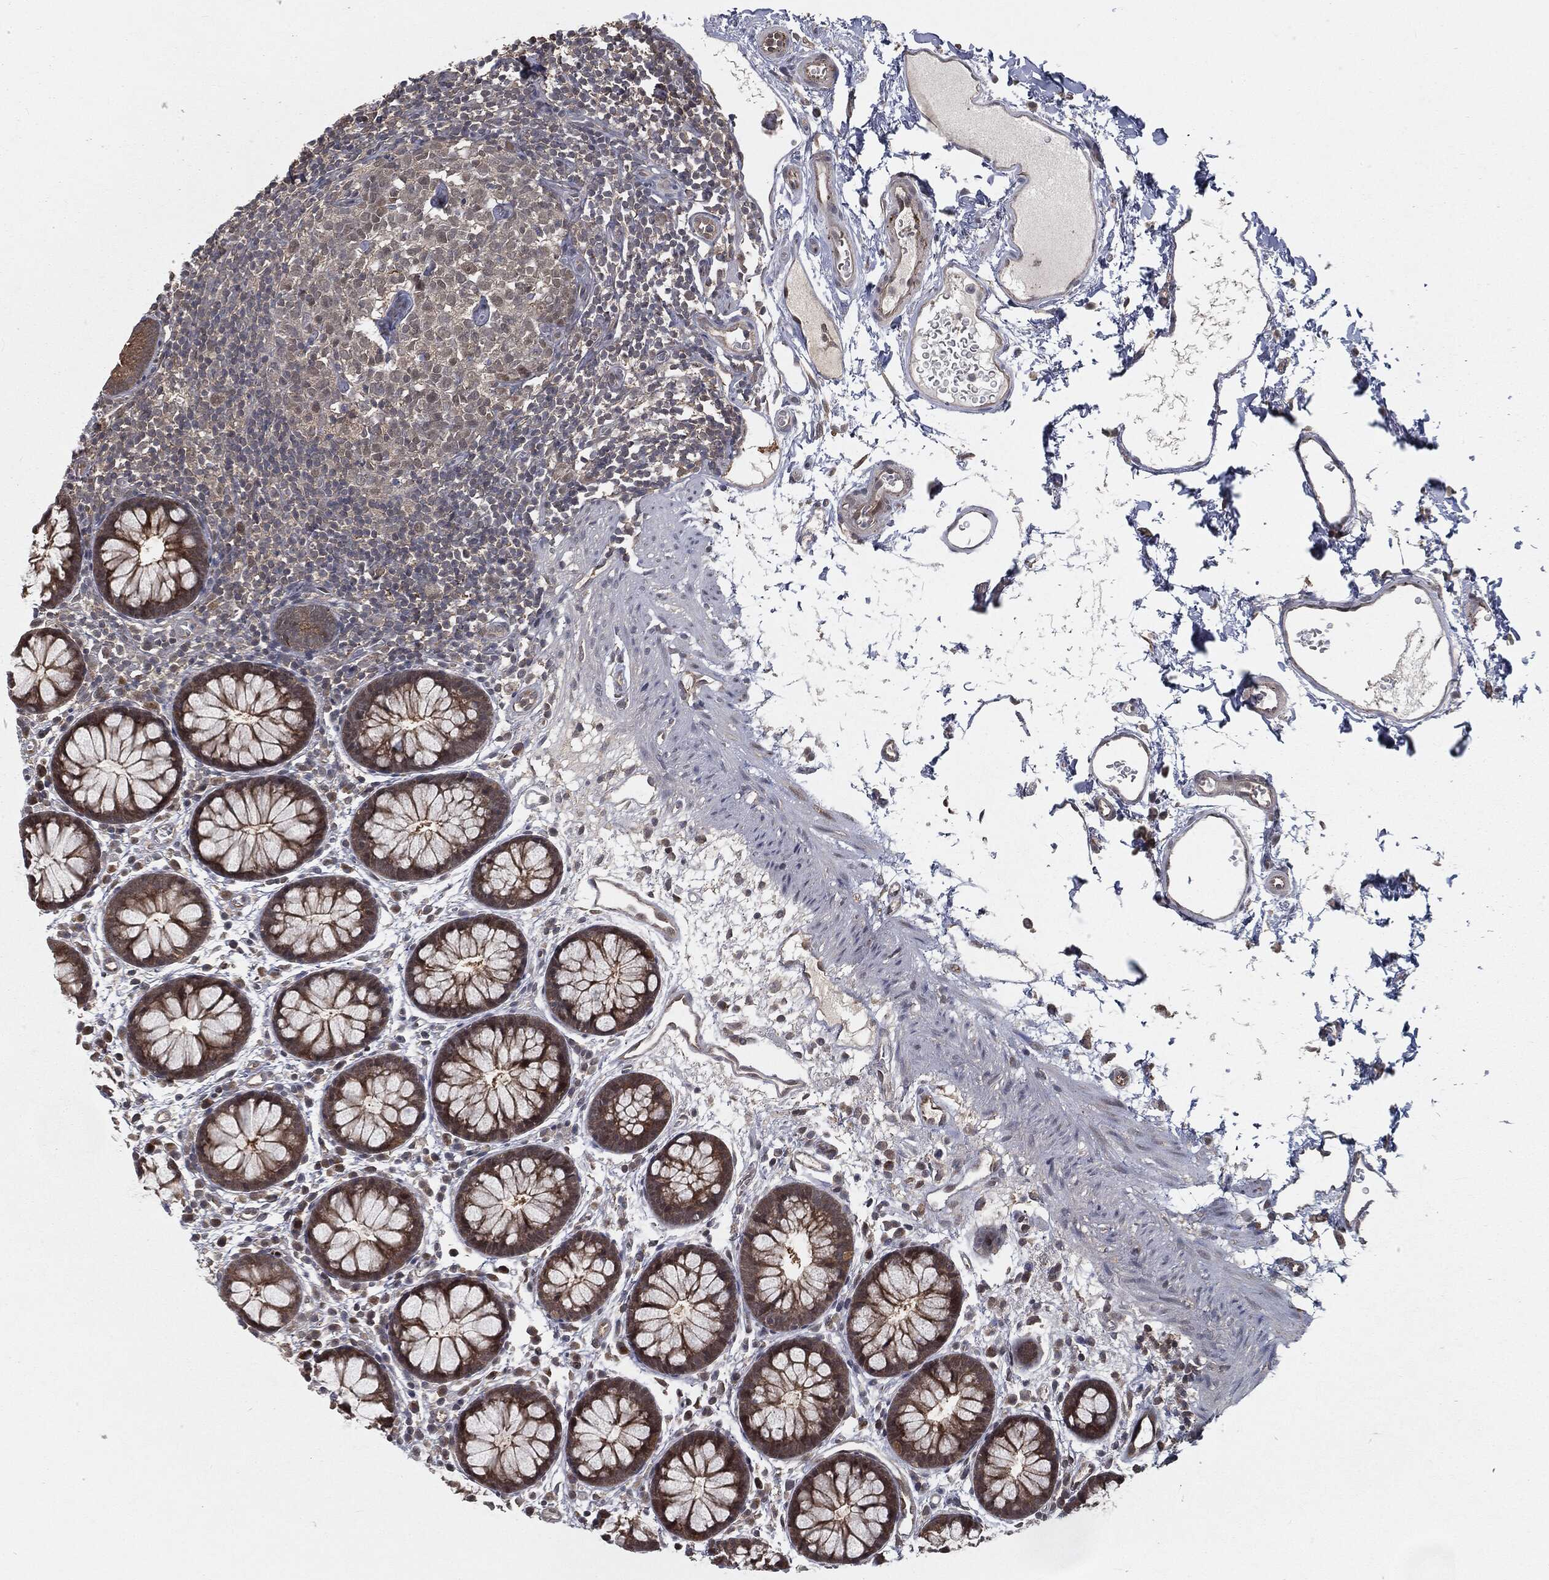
{"staining": {"intensity": "weak", "quantity": "<25%", "location": "nuclear"}, "tissue": "colon", "cell_type": "Endothelial cells", "image_type": "normal", "snomed": [{"axis": "morphology", "description": "Normal tissue, NOS"}, {"axis": "topography", "description": "Colon"}], "caption": "This is an immunohistochemistry (IHC) image of benign colon. There is no staining in endothelial cells.", "gene": "FBXO7", "patient": {"sex": "male", "age": 76}}